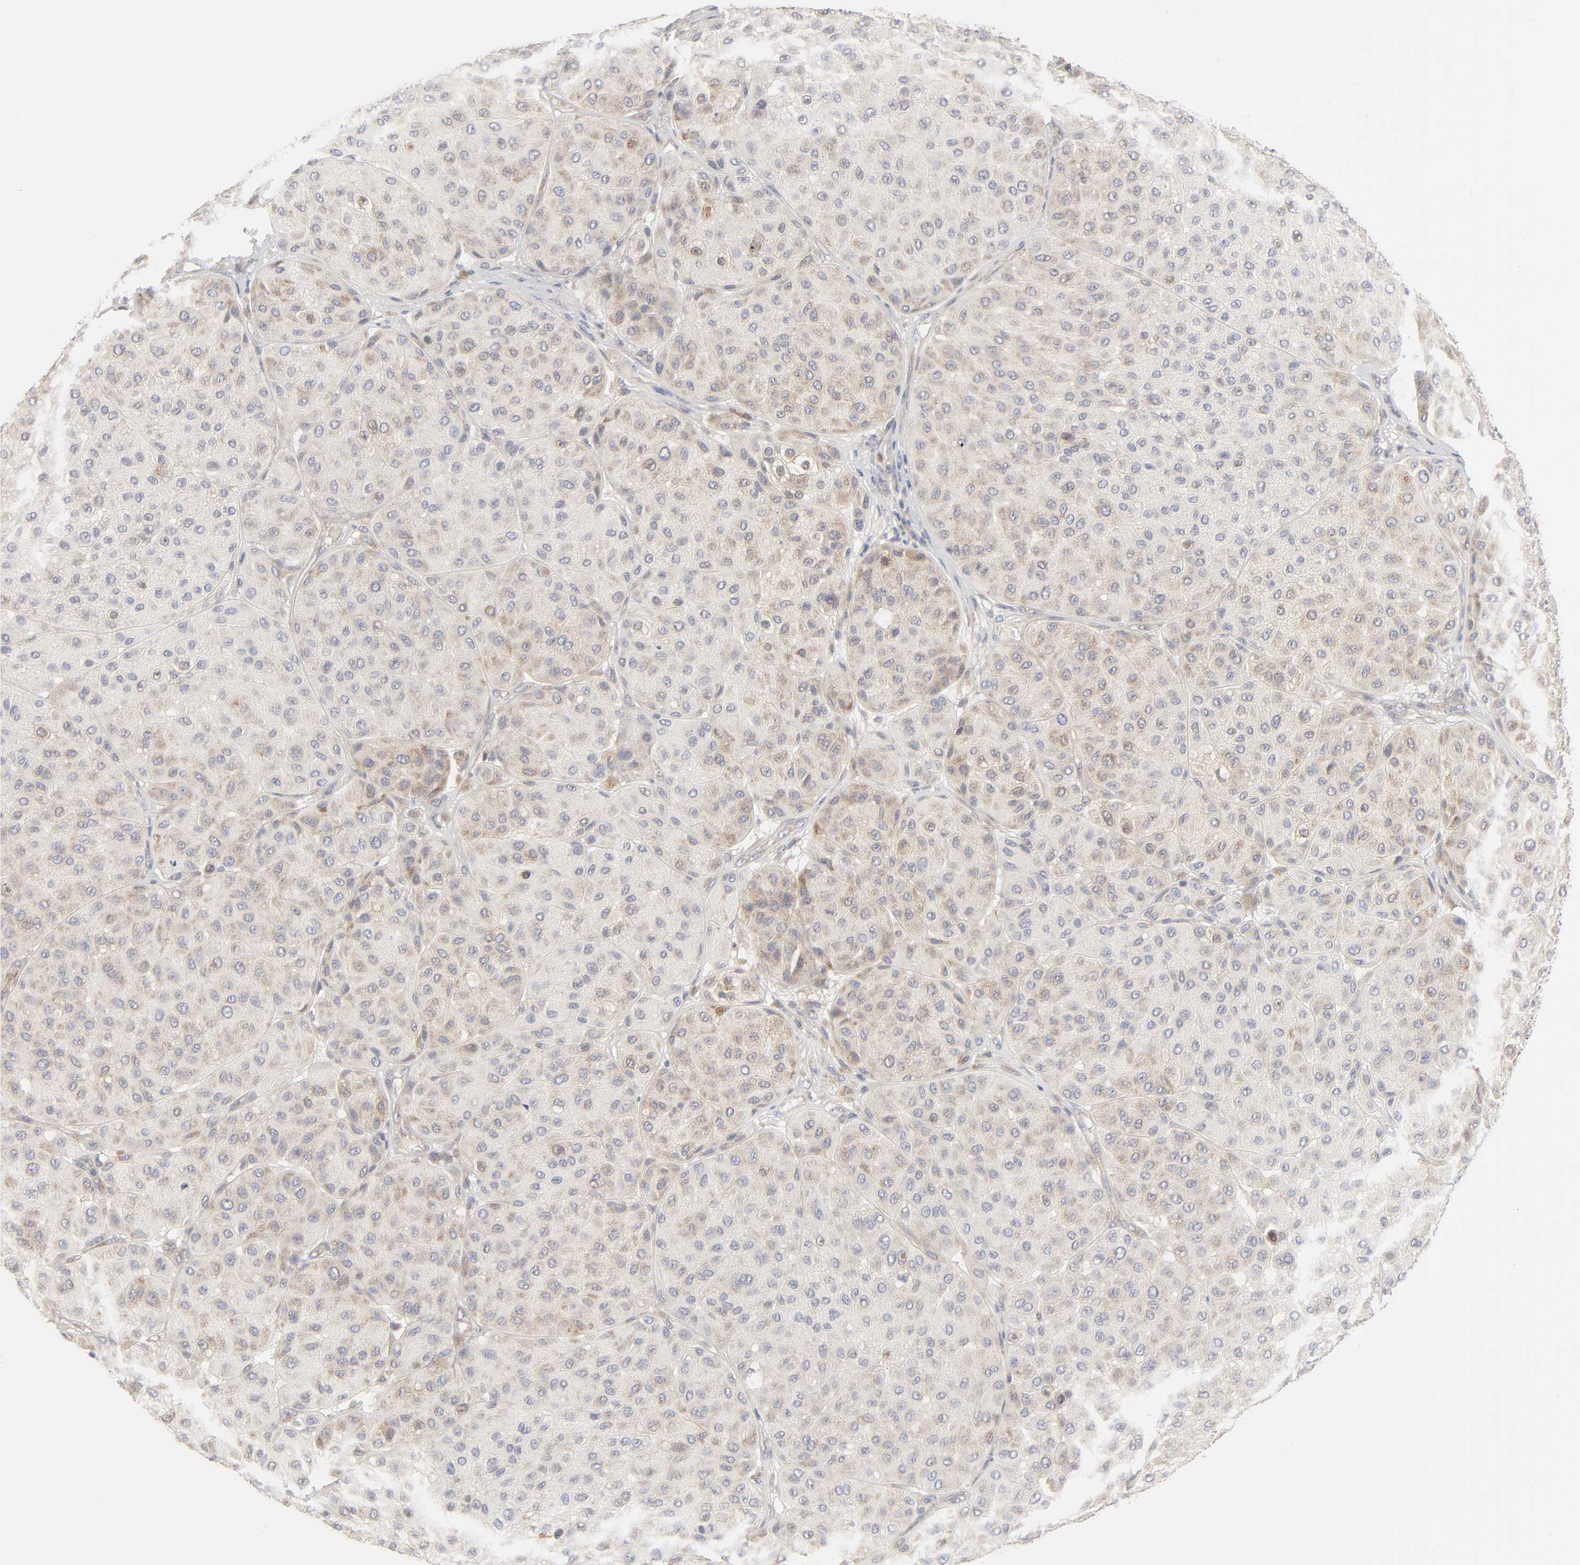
{"staining": {"intensity": "weak", "quantity": "25%-75%", "location": "cytoplasmic/membranous"}, "tissue": "melanoma", "cell_type": "Tumor cells", "image_type": "cancer", "snomed": [{"axis": "morphology", "description": "Normal tissue, NOS"}, {"axis": "morphology", "description": "Malignant melanoma, Metastatic site"}, {"axis": "topography", "description": "Skin"}], "caption": "Melanoma stained for a protein shows weak cytoplasmic/membranous positivity in tumor cells.", "gene": "IL4R", "patient": {"sex": "male", "age": 41}}